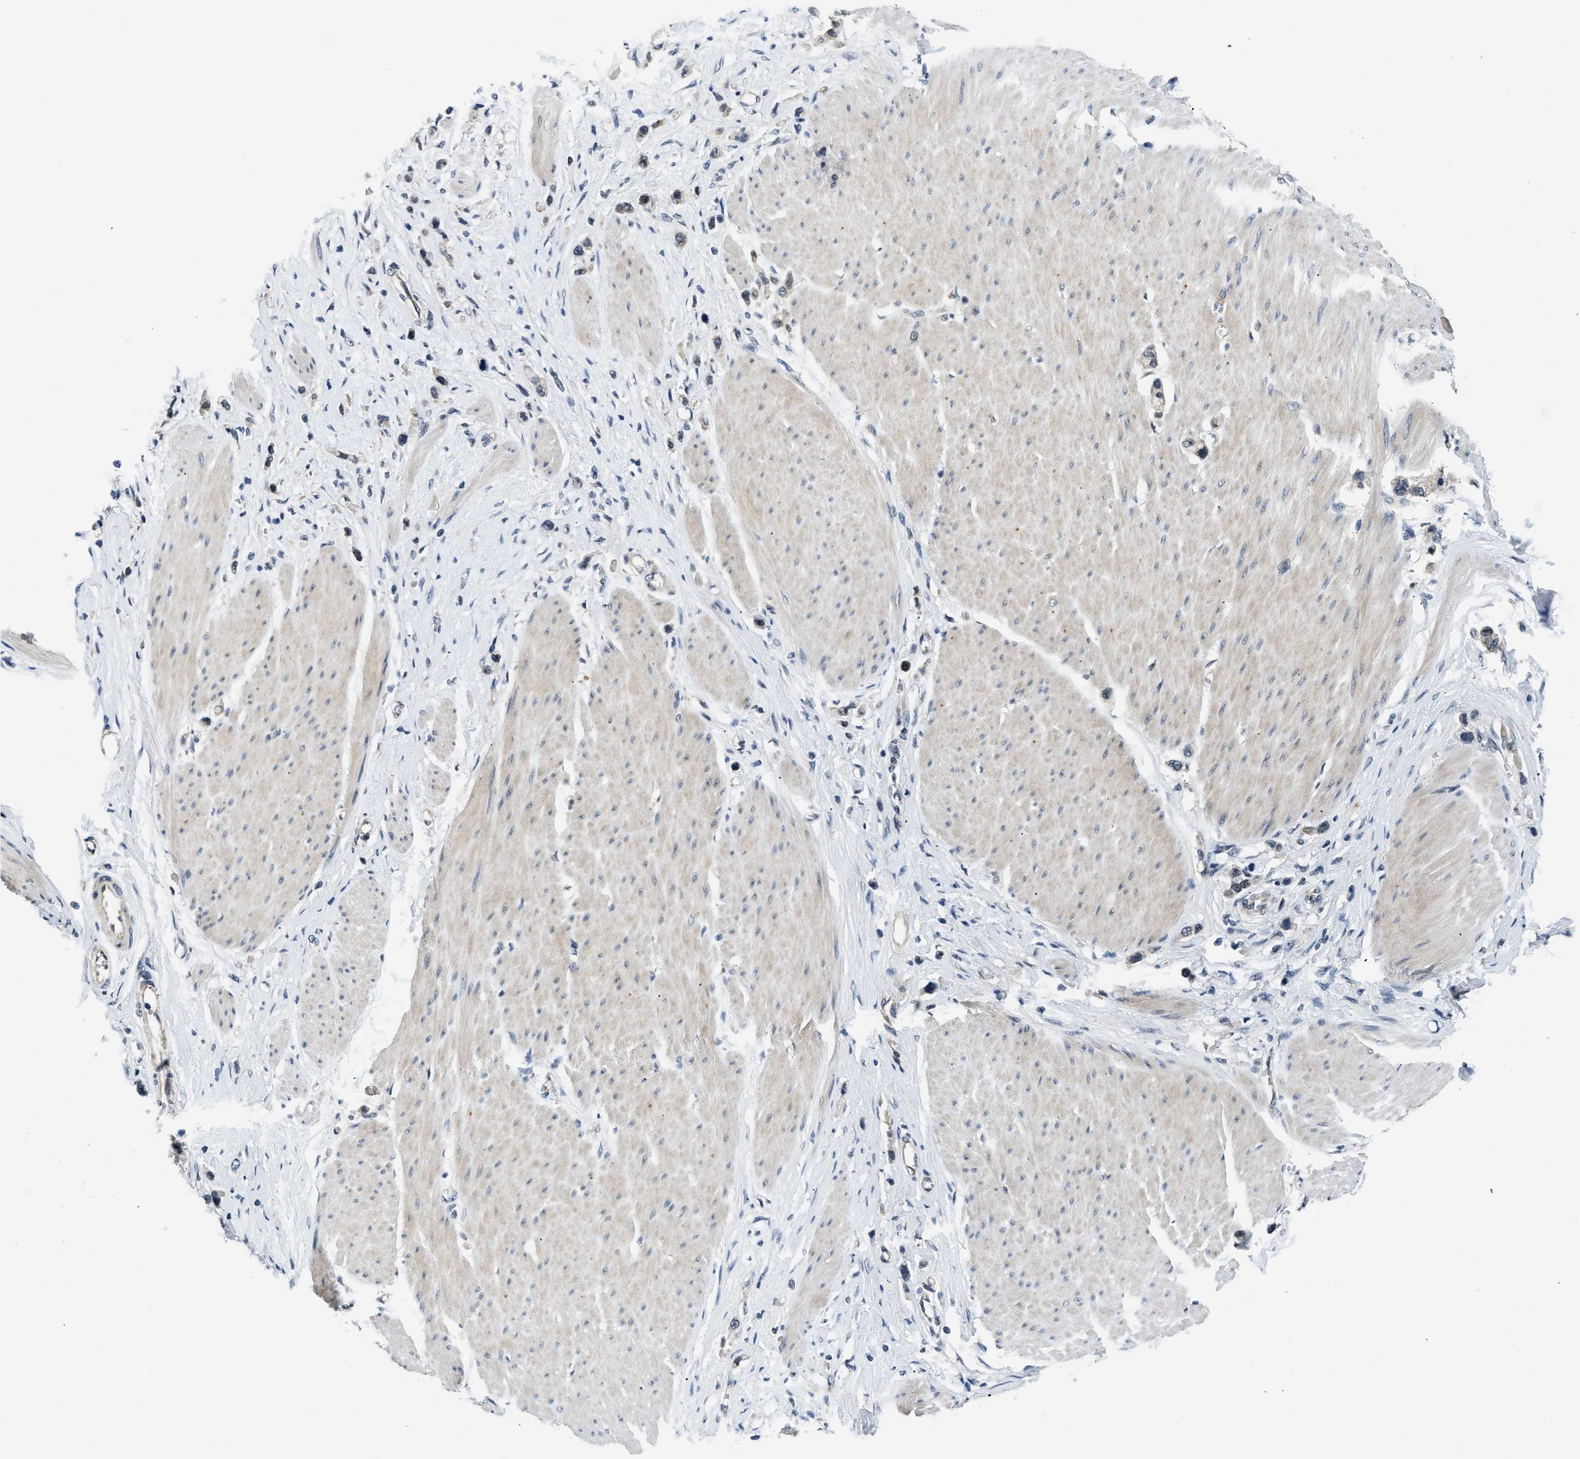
{"staining": {"intensity": "weak", "quantity": "<25%", "location": "cytoplasmic/membranous"}, "tissue": "stomach cancer", "cell_type": "Tumor cells", "image_type": "cancer", "snomed": [{"axis": "morphology", "description": "Adenocarcinoma, NOS"}, {"axis": "topography", "description": "Stomach"}], "caption": "This is an immunohistochemistry histopathology image of human stomach cancer (adenocarcinoma). There is no expression in tumor cells.", "gene": "SMAD4", "patient": {"sex": "female", "age": 65}}